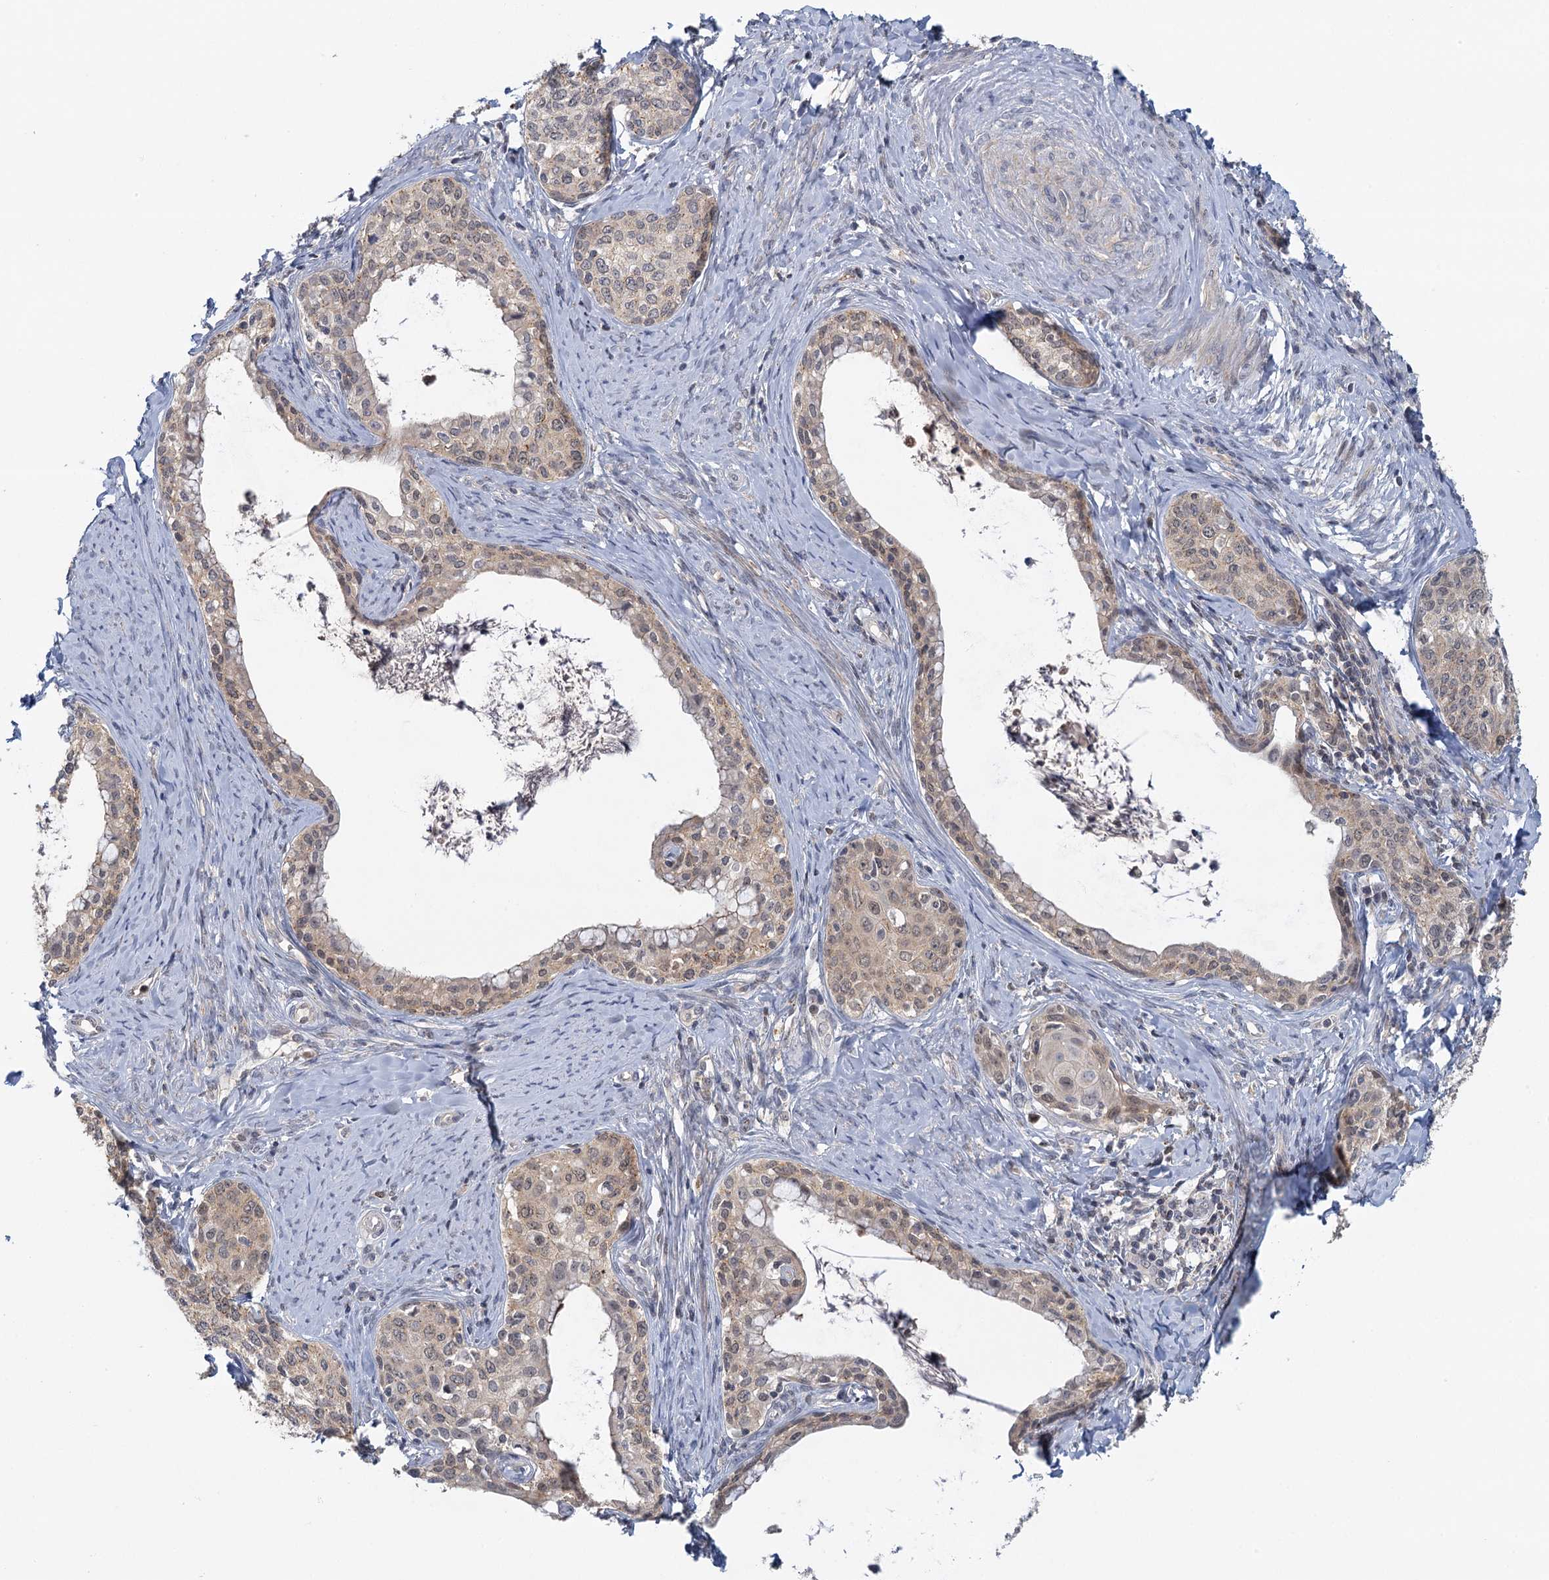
{"staining": {"intensity": "weak", "quantity": "25%-75%", "location": "cytoplasmic/membranous,nuclear"}, "tissue": "cervical cancer", "cell_type": "Tumor cells", "image_type": "cancer", "snomed": [{"axis": "morphology", "description": "Squamous cell carcinoma, NOS"}, {"axis": "morphology", "description": "Adenocarcinoma, NOS"}, {"axis": "topography", "description": "Cervix"}], "caption": "Immunohistochemistry micrograph of human cervical cancer (squamous cell carcinoma) stained for a protein (brown), which reveals low levels of weak cytoplasmic/membranous and nuclear expression in about 25%-75% of tumor cells.", "gene": "GPATCH11", "patient": {"sex": "female", "age": 52}}